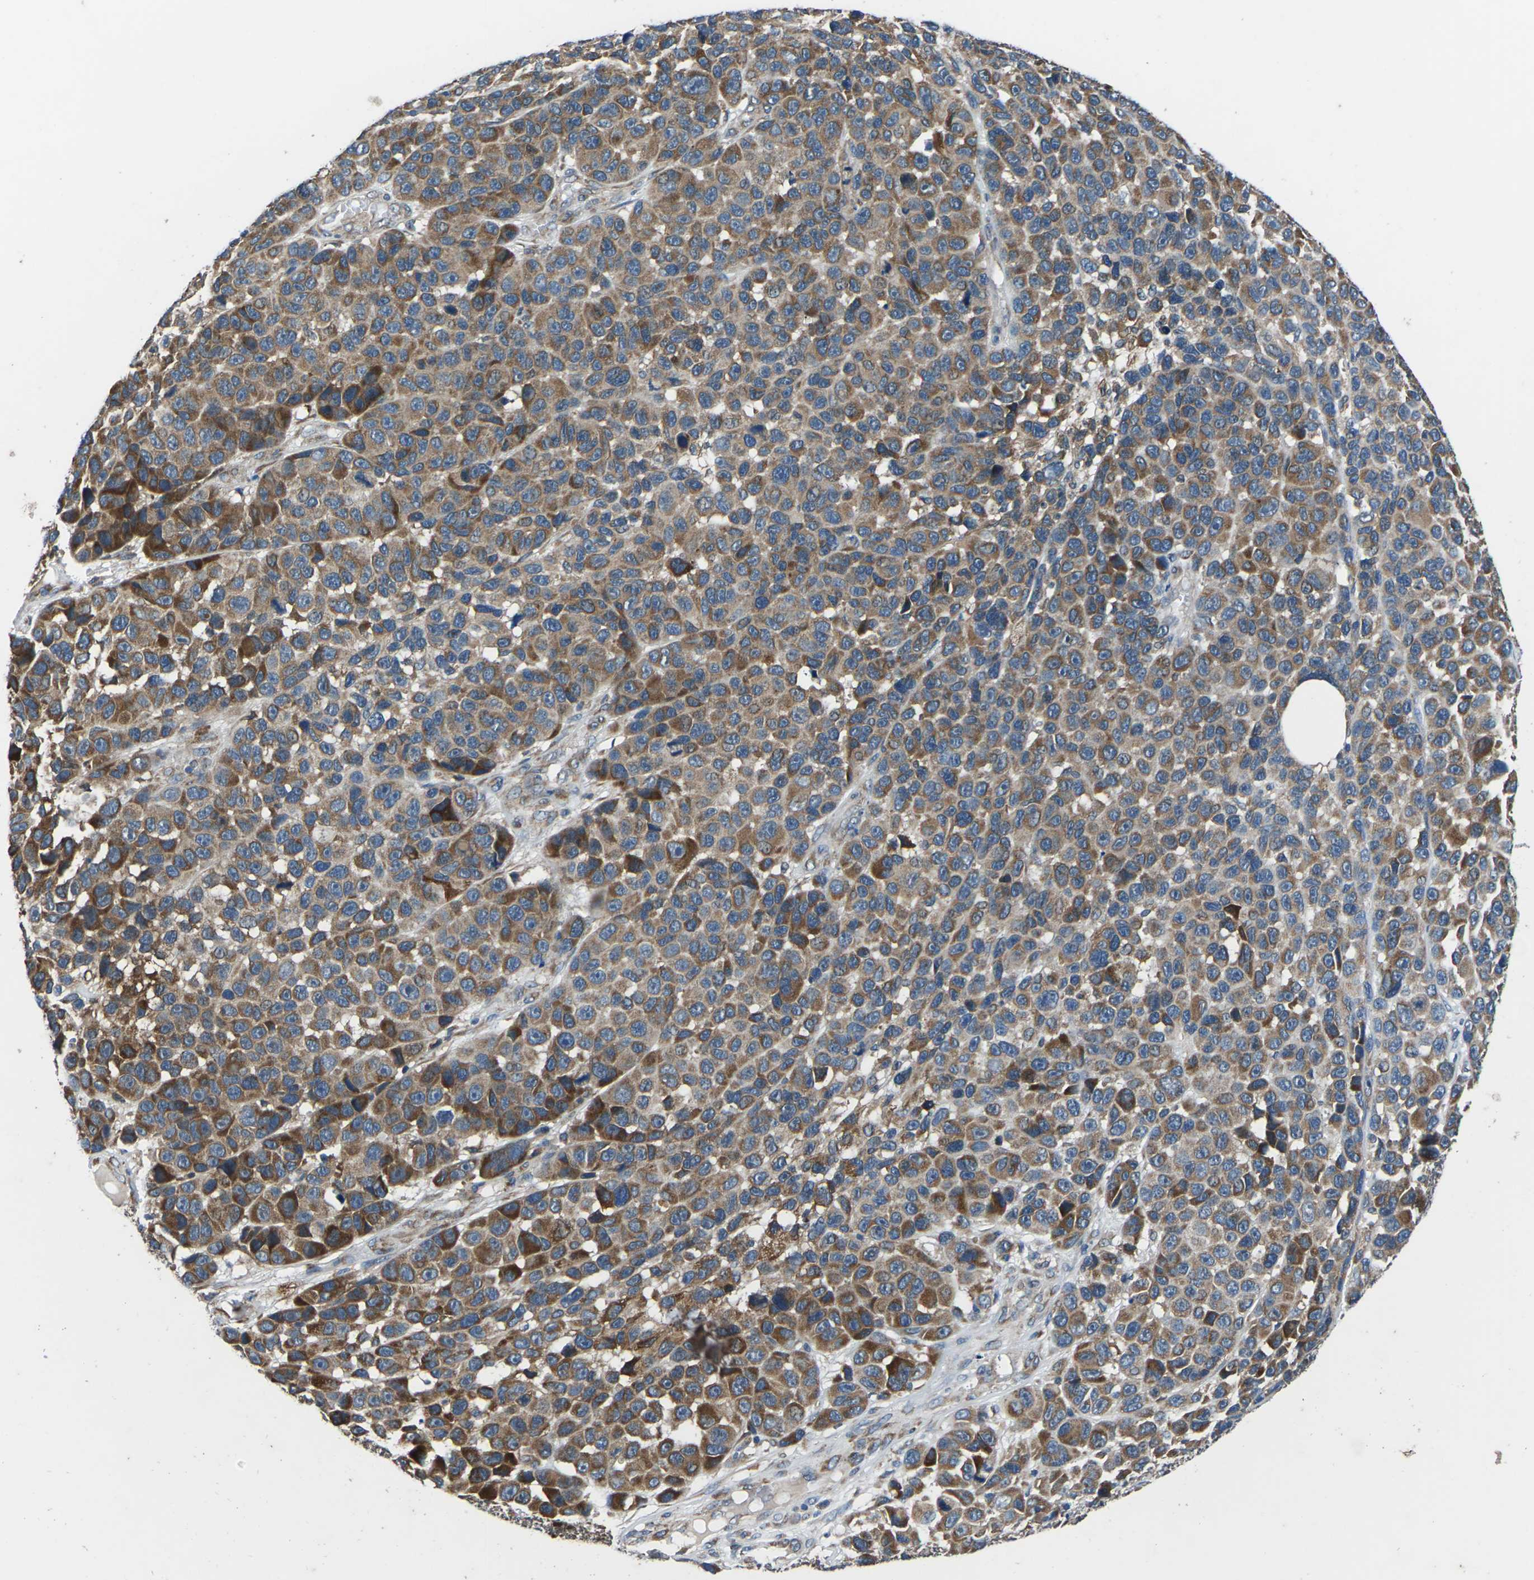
{"staining": {"intensity": "moderate", "quantity": ">75%", "location": "cytoplasmic/membranous"}, "tissue": "melanoma", "cell_type": "Tumor cells", "image_type": "cancer", "snomed": [{"axis": "morphology", "description": "Malignant melanoma, NOS"}, {"axis": "topography", "description": "Skin"}], "caption": "Protein expression analysis of human malignant melanoma reveals moderate cytoplasmic/membranous positivity in approximately >75% of tumor cells.", "gene": "GABRP", "patient": {"sex": "male", "age": 53}}